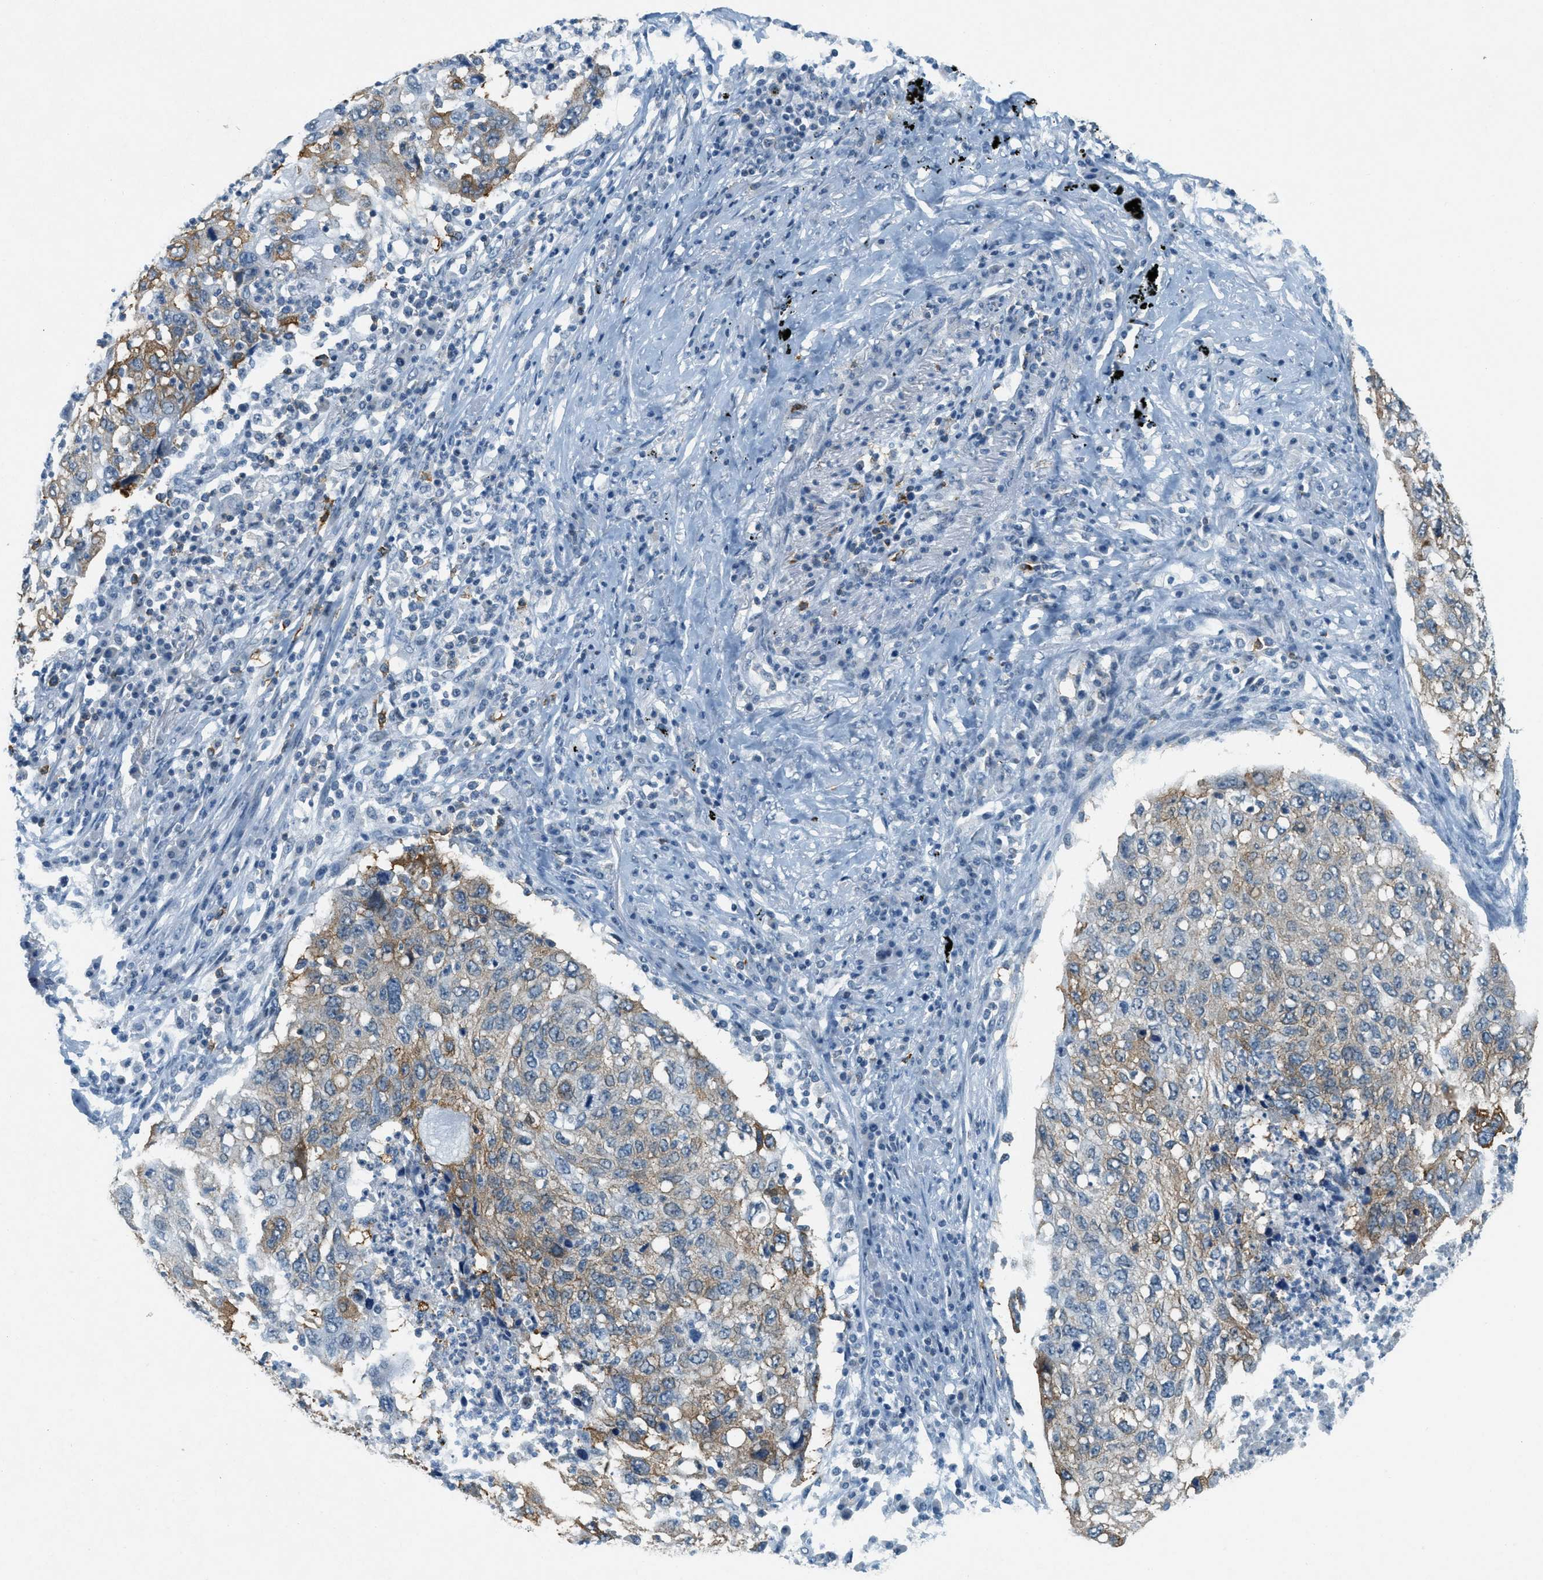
{"staining": {"intensity": "moderate", "quantity": "25%-75%", "location": "cytoplasmic/membranous"}, "tissue": "lung cancer", "cell_type": "Tumor cells", "image_type": "cancer", "snomed": [{"axis": "morphology", "description": "Squamous cell carcinoma, NOS"}, {"axis": "topography", "description": "Lung"}], "caption": "This histopathology image reveals lung squamous cell carcinoma stained with immunohistochemistry (IHC) to label a protein in brown. The cytoplasmic/membranous of tumor cells show moderate positivity for the protein. Nuclei are counter-stained blue.", "gene": "FYN", "patient": {"sex": "female", "age": 63}}